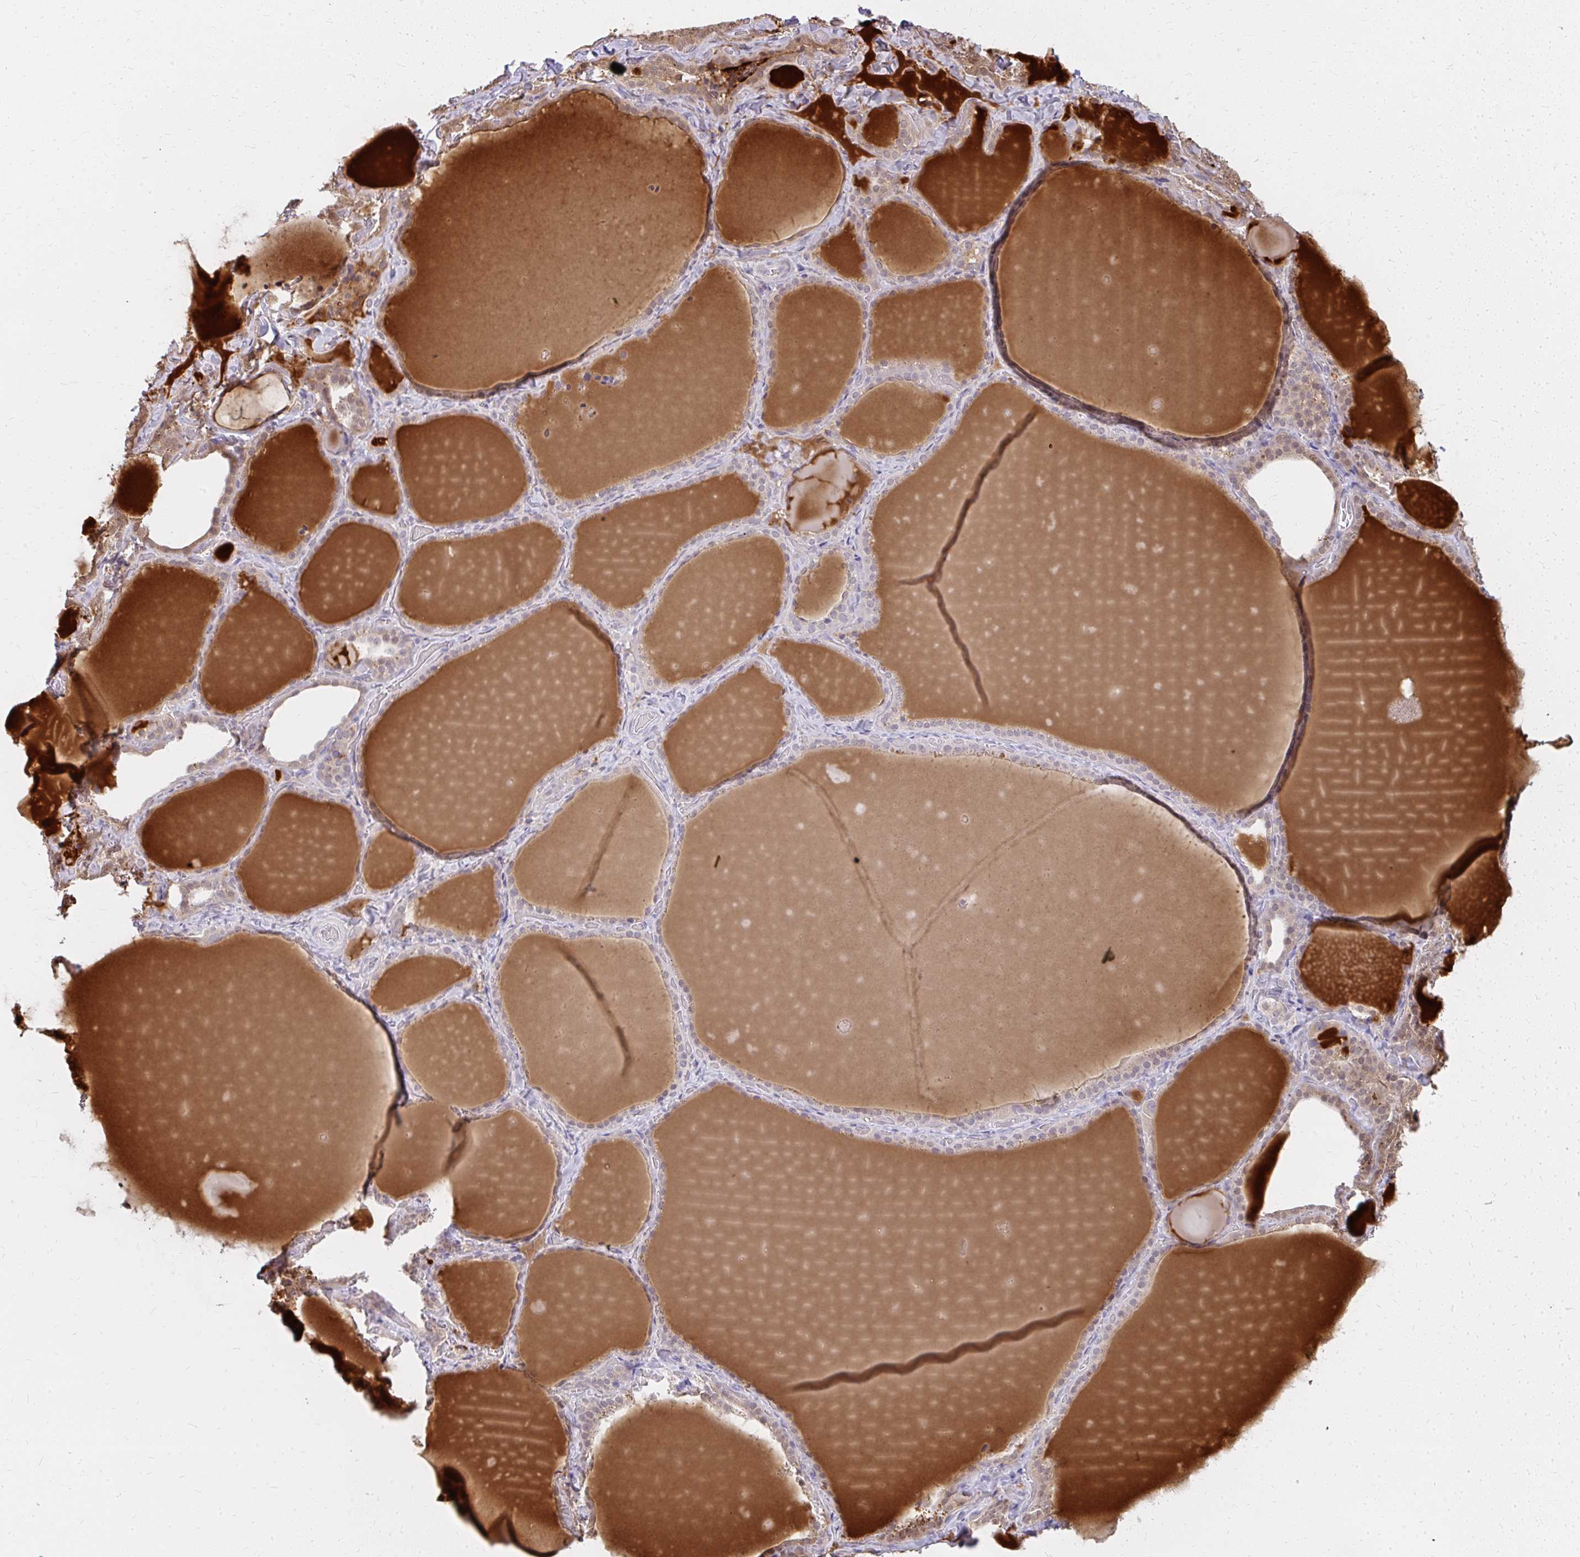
{"staining": {"intensity": "moderate", "quantity": "<25%", "location": "nuclear"}, "tissue": "thyroid gland", "cell_type": "Glandular cells", "image_type": "normal", "snomed": [{"axis": "morphology", "description": "Normal tissue, NOS"}, {"axis": "topography", "description": "Thyroid gland"}], "caption": "Protein staining by immunohistochemistry (IHC) reveals moderate nuclear expression in about <25% of glandular cells in benign thyroid gland.", "gene": "LARS2", "patient": {"sex": "female", "age": 22}}